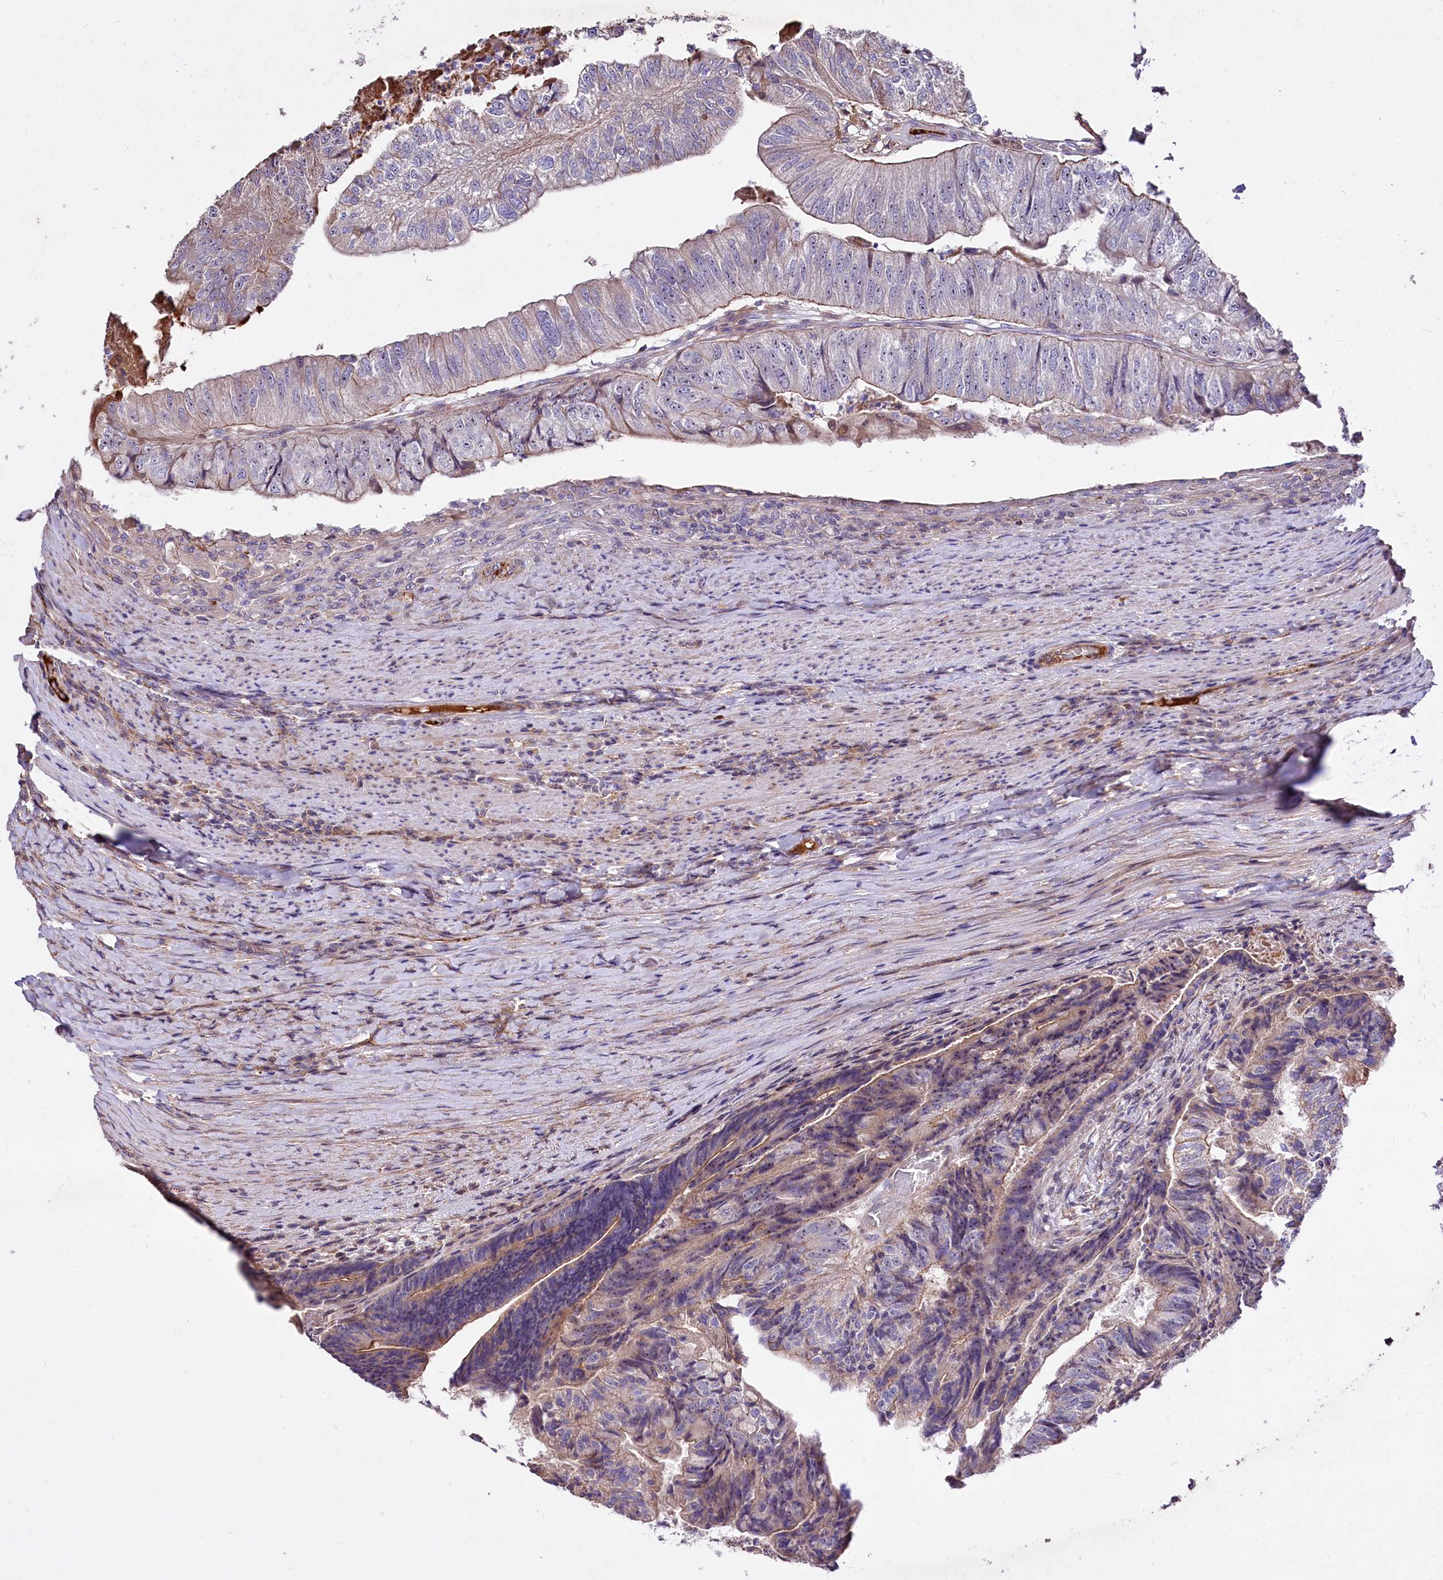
{"staining": {"intensity": "moderate", "quantity": "25%-75%", "location": "cytoplasmic/membranous,nuclear"}, "tissue": "colorectal cancer", "cell_type": "Tumor cells", "image_type": "cancer", "snomed": [{"axis": "morphology", "description": "Adenocarcinoma, NOS"}, {"axis": "topography", "description": "Colon"}], "caption": "Tumor cells exhibit moderate cytoplasmic/membranous and nuclear staining in approximately 25%-75% of cells in colorectal adenocarcinoma. The staining was performed using DAB (3,3'-diaminobenzidine), with brown indicating positive protein expression. Nuclei are stained blue with hematoxylin.", "gene": "RPUSD3", "patient": {"sex": "female", "age": 67}}